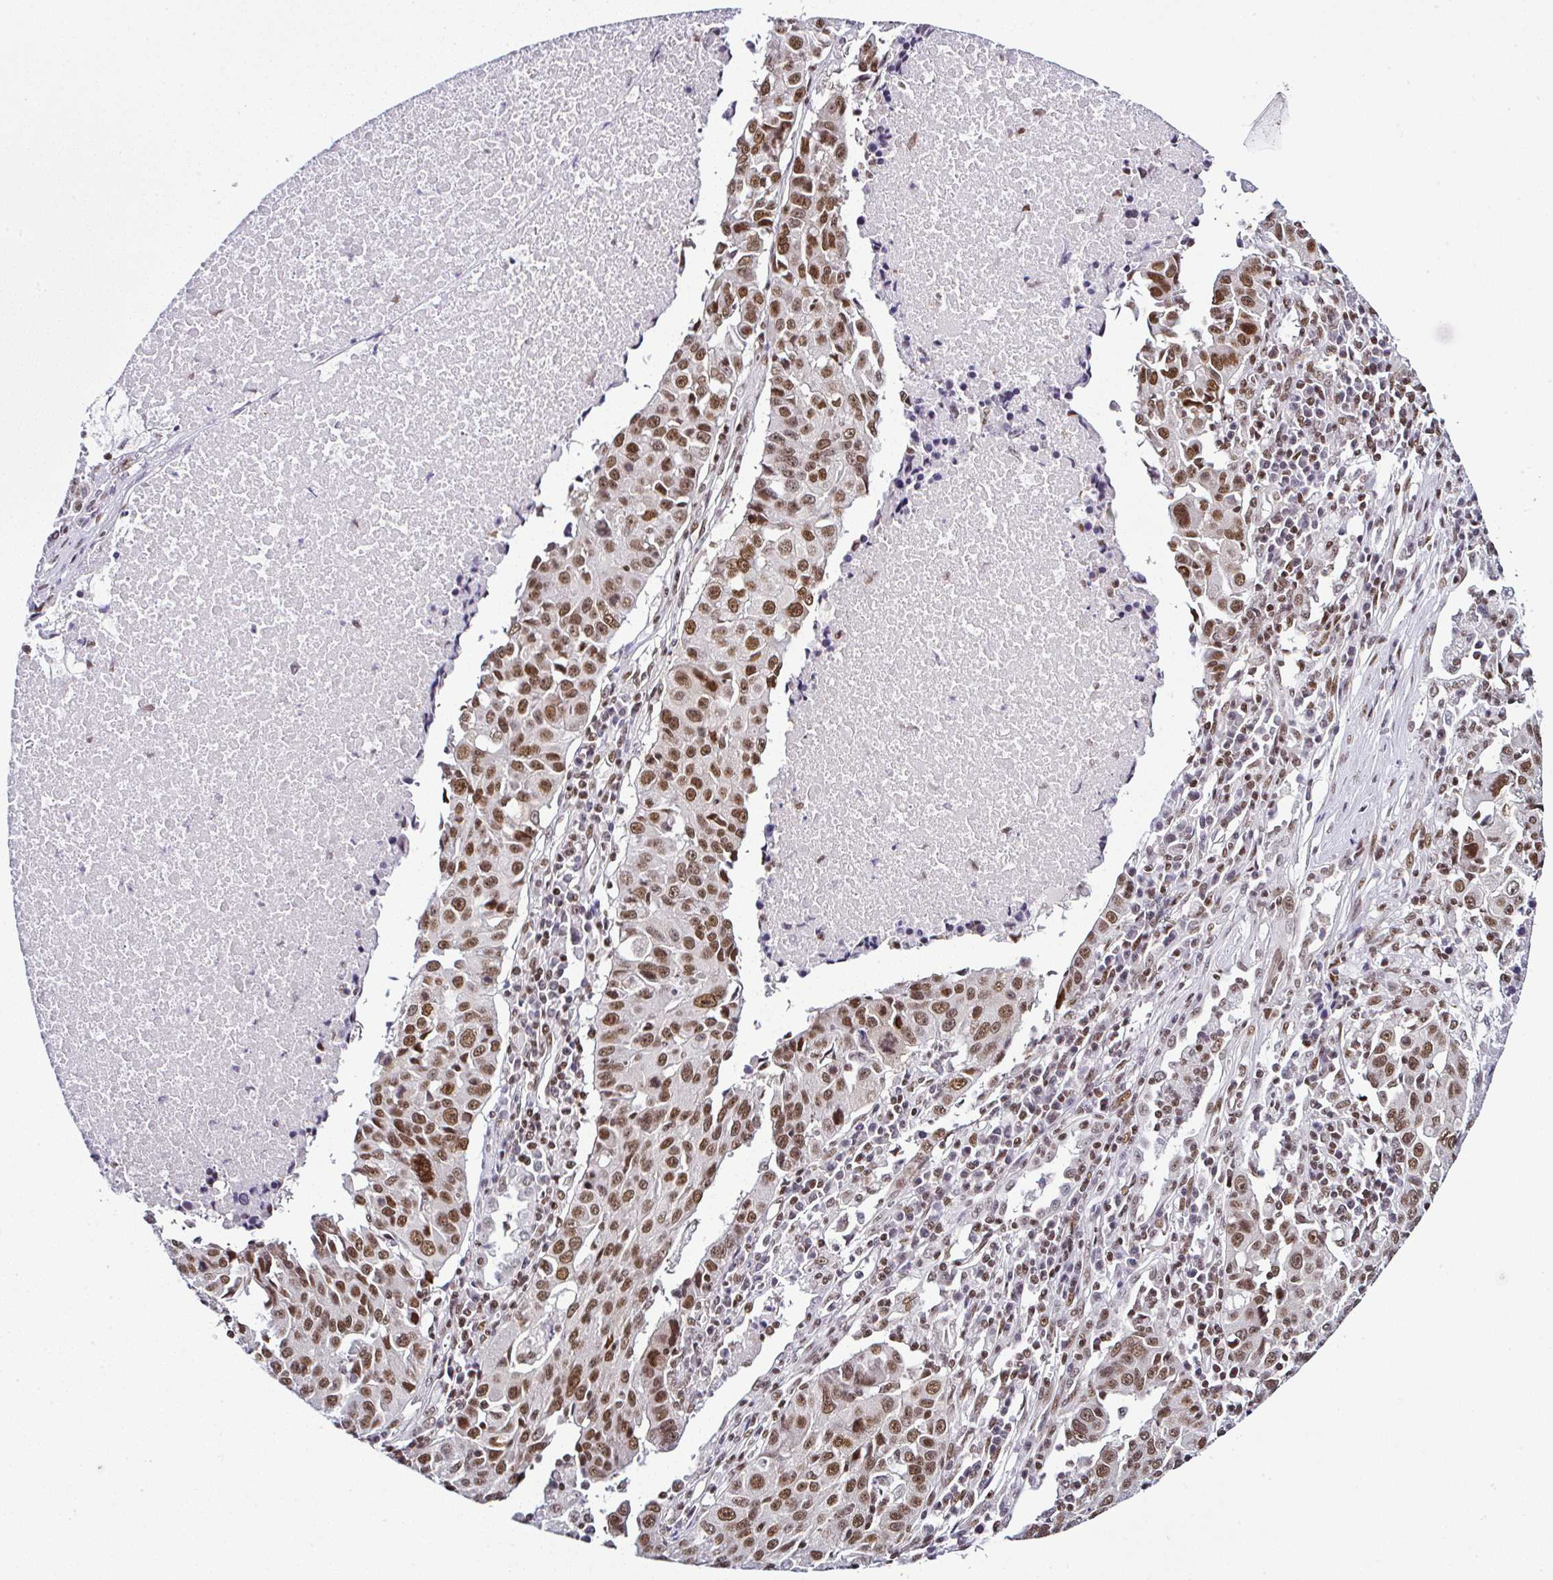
{"staining": {"intensity": "moderate", "quantity": ">75%", "location": "nuclear"}, "tissue": "lung cancer", "cell_type": "Tumor cells", "image_type": "cancer", "snomed": [{"axis": "morphology", "description": "Squamous cell carcinoma, NOS"}, {"axis": "topography", "description": "Lung"}], "caption": "Immunohistochemistry histopathology image of neoplastic tissue: lung cancer (squamous cell carcinoma) stained using immunohistochemistry (IHC) demonstrates medium levels of moderate protein expression localized specifically in the nuclear of tumor cells, appearing as a nuclear brown color.", "gene": "DR1", "patient": {"sex": "female", "age": 66}}